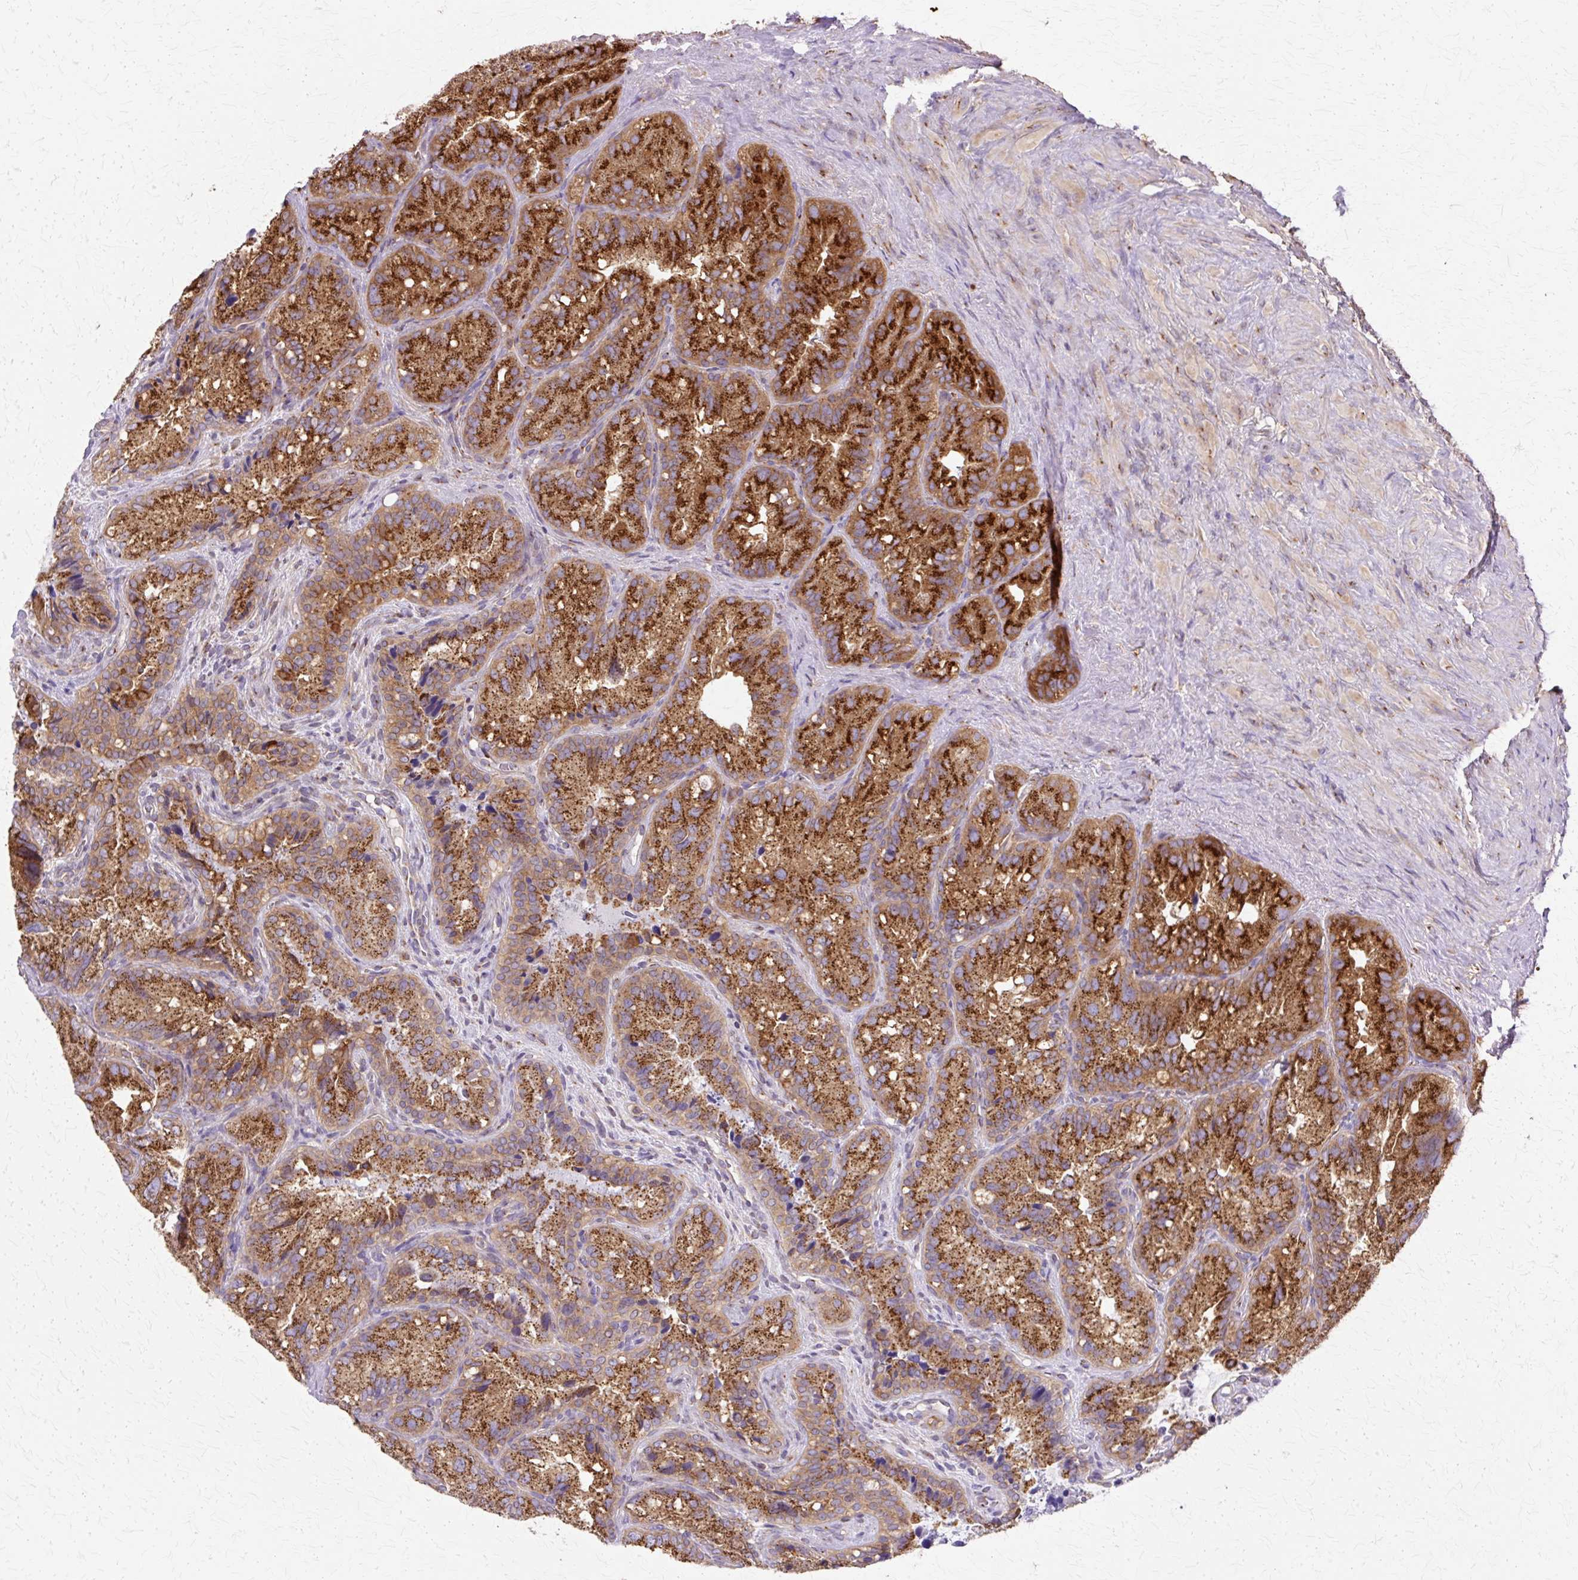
{"staining": {"intensity": "strong", "quantity": ">75%", "location": "cytoplasmic/membranous"}, "tissue": "seminal vesicle", "cell_type": "Glandular cells", "image_type": "normal", "snomed": [{"axis": "morphology", "description": "Normal tissue, NOS"}, {"axis": "topography", "description": "Seminal veicle"}], "caption": "The photomicrograph shows immunohistochemical staining of unremarkable seminal vesicle. There is strong cytoplasmic/membranous expression is identified in approximately >75% of glandular cells. (IHC, brightfield microscopy, high magnification).", "gene": "COPB1", "patient": {"sex": "male", "age": 69}}